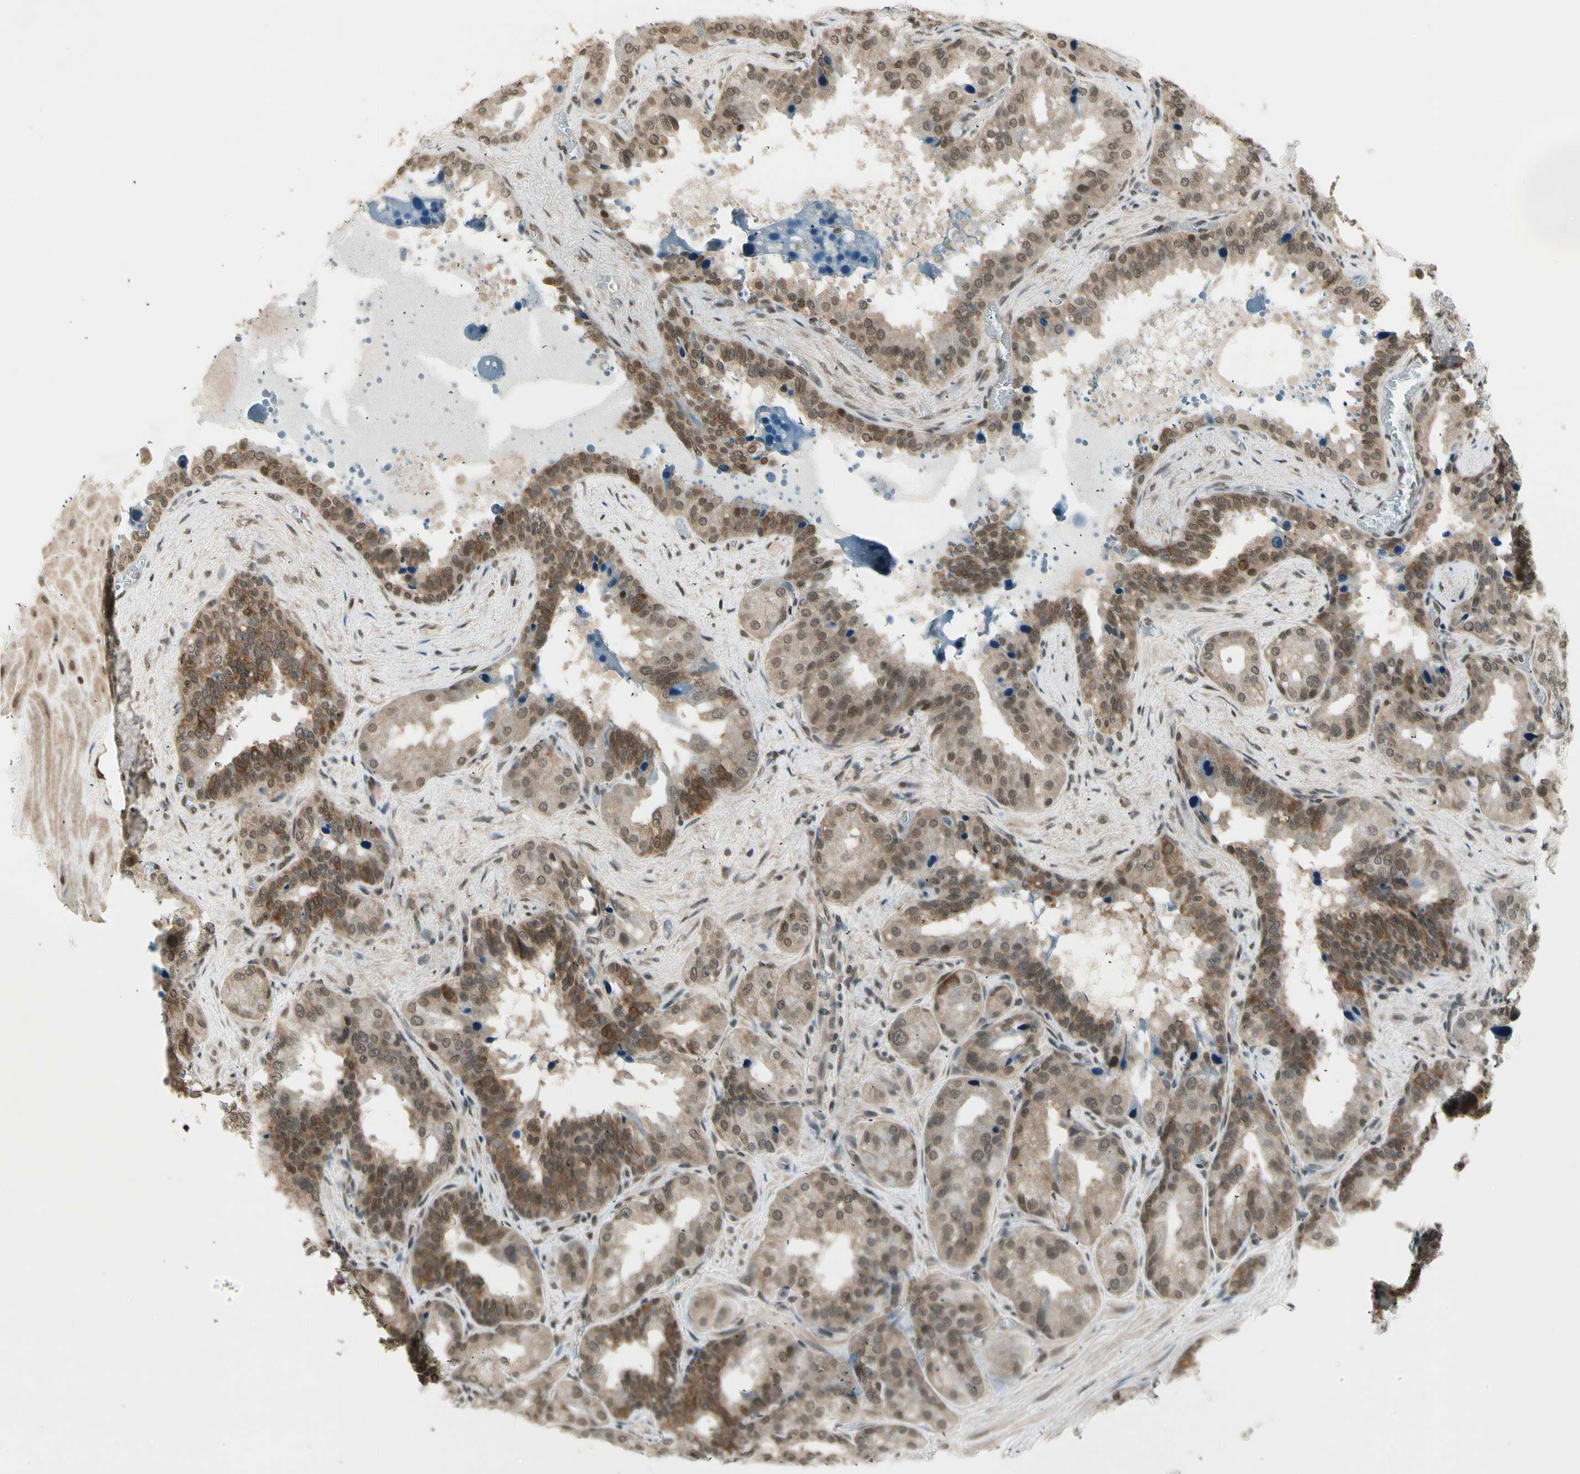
{"staining": {"intensity": "moderate", "quantity": ">75%", "location": "cytoplasmic/membranous,nuclear"}, "tissue": "seminal vesicle", "cell_type": "Glandular cells", "image_type": "normal", "snomed": [{"axis": "morphology", "description": "Normal tissue, NOS"}, {"axis": "topography", "description": "Prostate"}, {"axis": "topography", "description": "Seminal veicle"}], "caption": "About >75% of glandular cells in benign seminal vesicle reveal moderate cytoplasmic/membranous,nuclear protein staining as visualized by brown immunohistochemical staining.", "gene": "SMN2", "patient": {"sex": "male", "age": 51}}